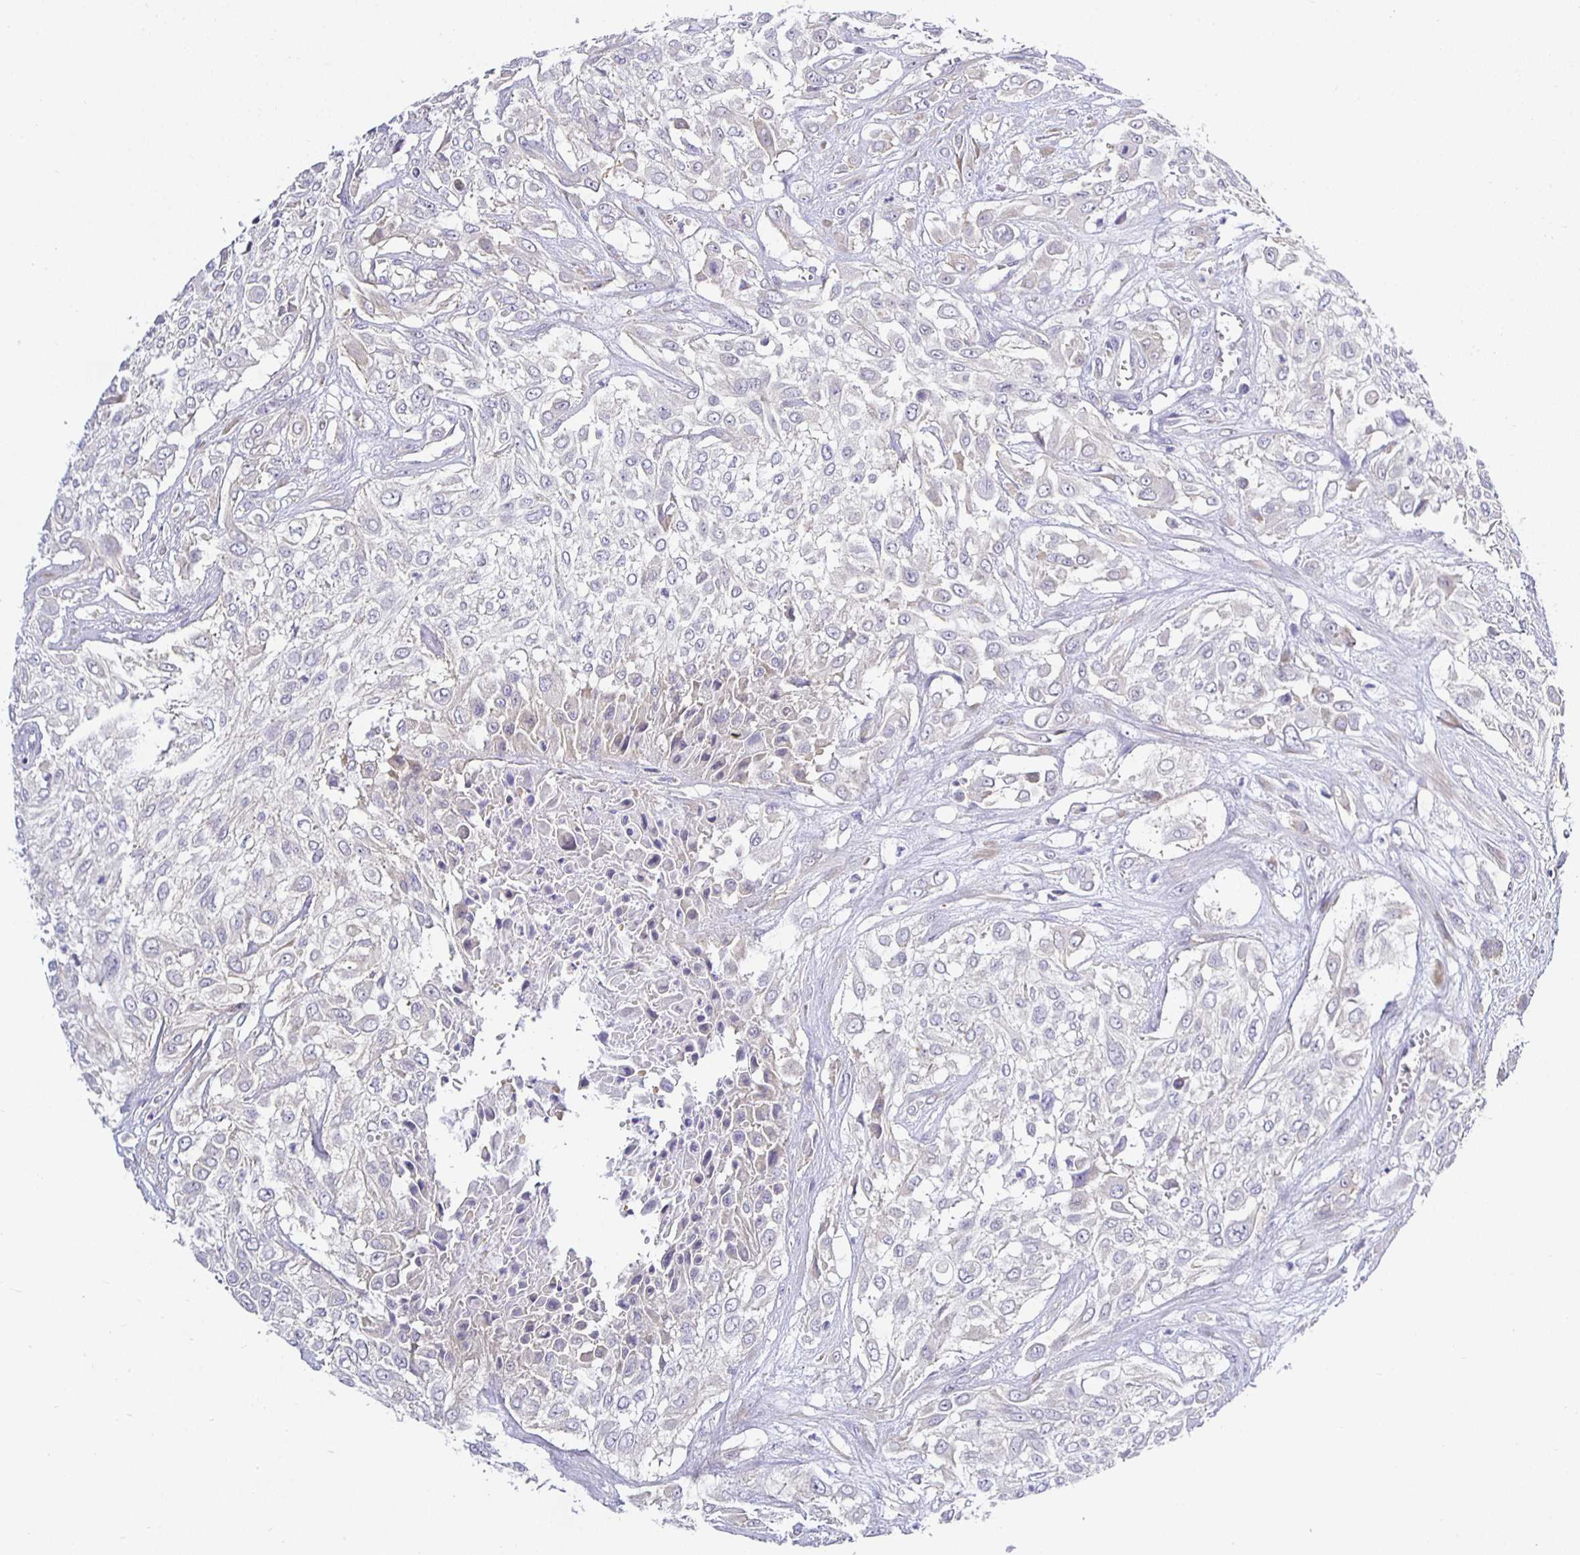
{"staining": {"intensity": "negative", "quantity": "none", "location": "none"}, "tissue": "urothelial cancer", "cell_type": "Tumor cells", "image_type": "cancer", "snomed": [{"axis": "morphology", "description": "Urothelial carcinoma, High grade"}, {"axis": "topography", "description": "Urinary bladder"}], "caption": "DAB (3,3'-diaminobenzidine) immunohistochemical staining of urothelial carcinoma (high-grade) shows no significant positivity in tumor cells.", "gene": "OPALIN", "patient": {"sex": "male", "age": 57}}